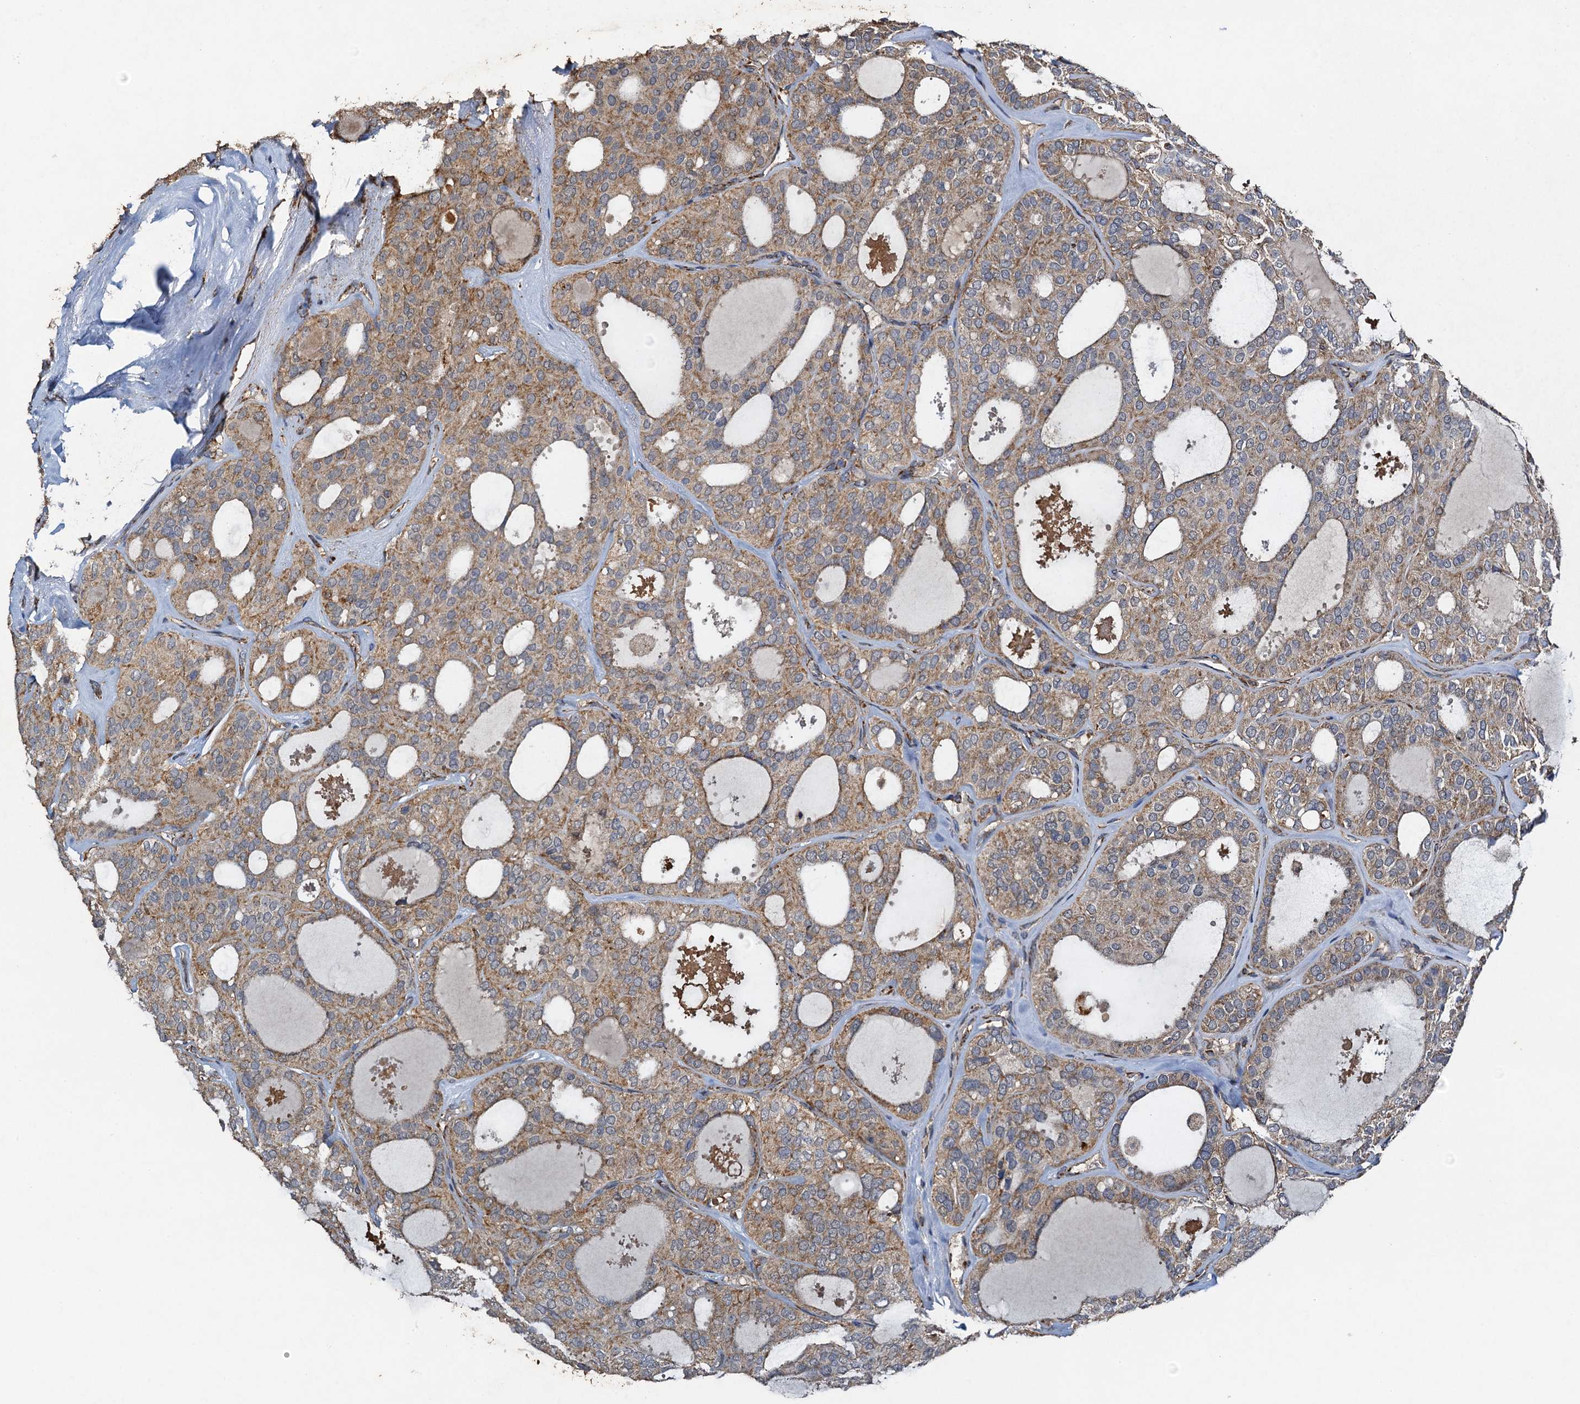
{"staining": {"intensity": "weak", "quantity": ">75%", "location": "cytoplasmic/membranous"}, "tissue": "thyroid cancer", "cell_type": "Tumor cells", "image_type": "cancer", "snomed": [{"axis": "morphology", "description": "Follicular adenoma carcinoma, NOS"}, {"axis": "topography", "description": "Thyroid gland"}], "caption": "Human follicular adenoma carcinoma (thyroid) stained for a protein (brown) exhibits weak cytoplasmic/membranous positive positivity in about >75% of tumor cells.", "gene": "NDUFA13", "patient": {"sex": "male", "age": 75}}